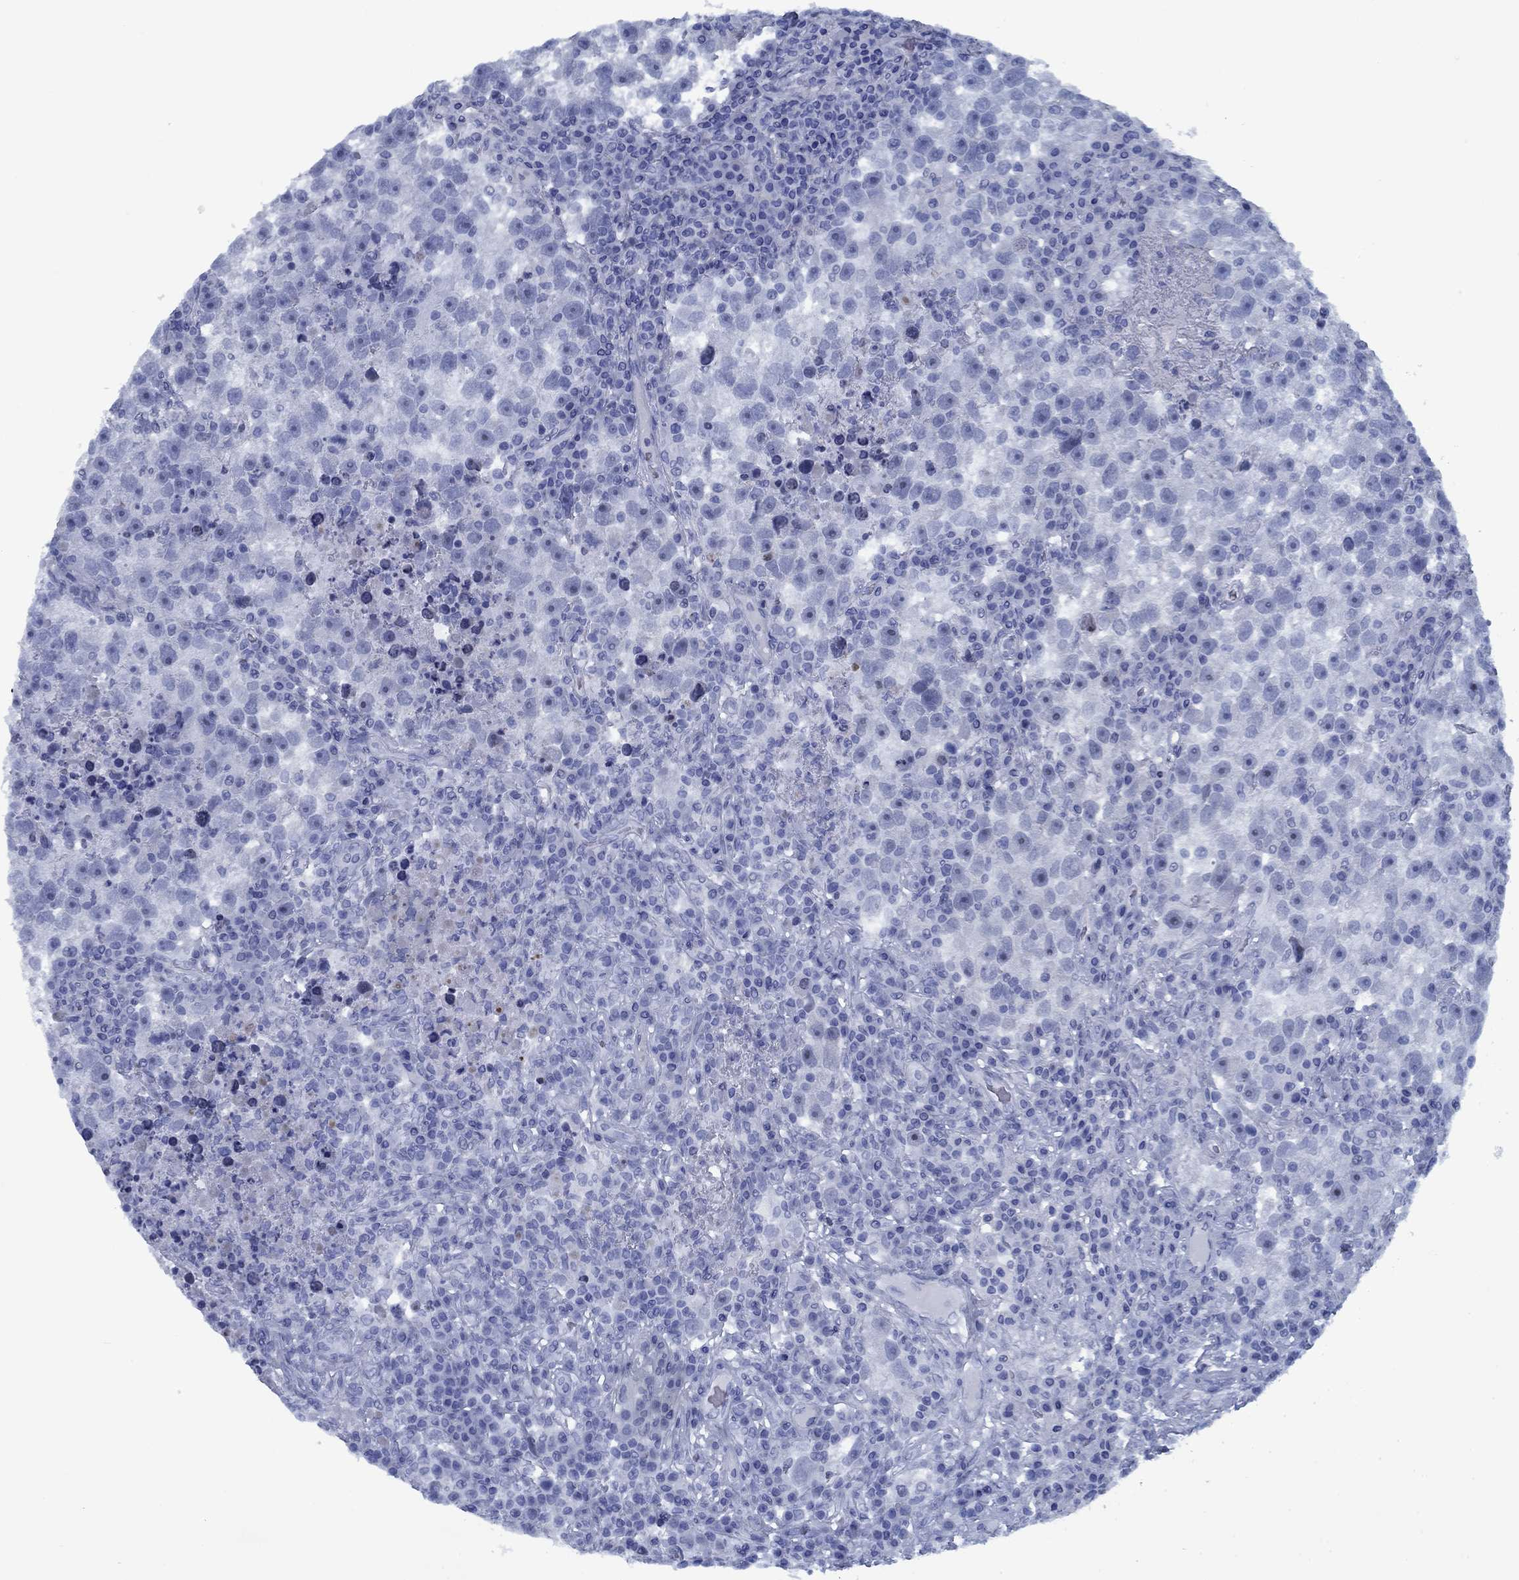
{"staining": {"intensity": "negative", "quantity": "none", "location": "none"}, "tissue": "testis cancer", "cell_type": "Tumor cells", "image_type": "cancer", "snomed": [{"axis": "morphology", "description": "Seminoma, NOS"}, {"axis": "topography", "description": "Testis"}], "caption": "Testis cancer was stained to show a protein in brown. There is no significant staining in tumor cells. (DAB (3,3'-diaminobenzidine) immunohistochemistry, high magnification).", "gene": "PNMA8A", "patient": {"sex": "male", "age": 47}}